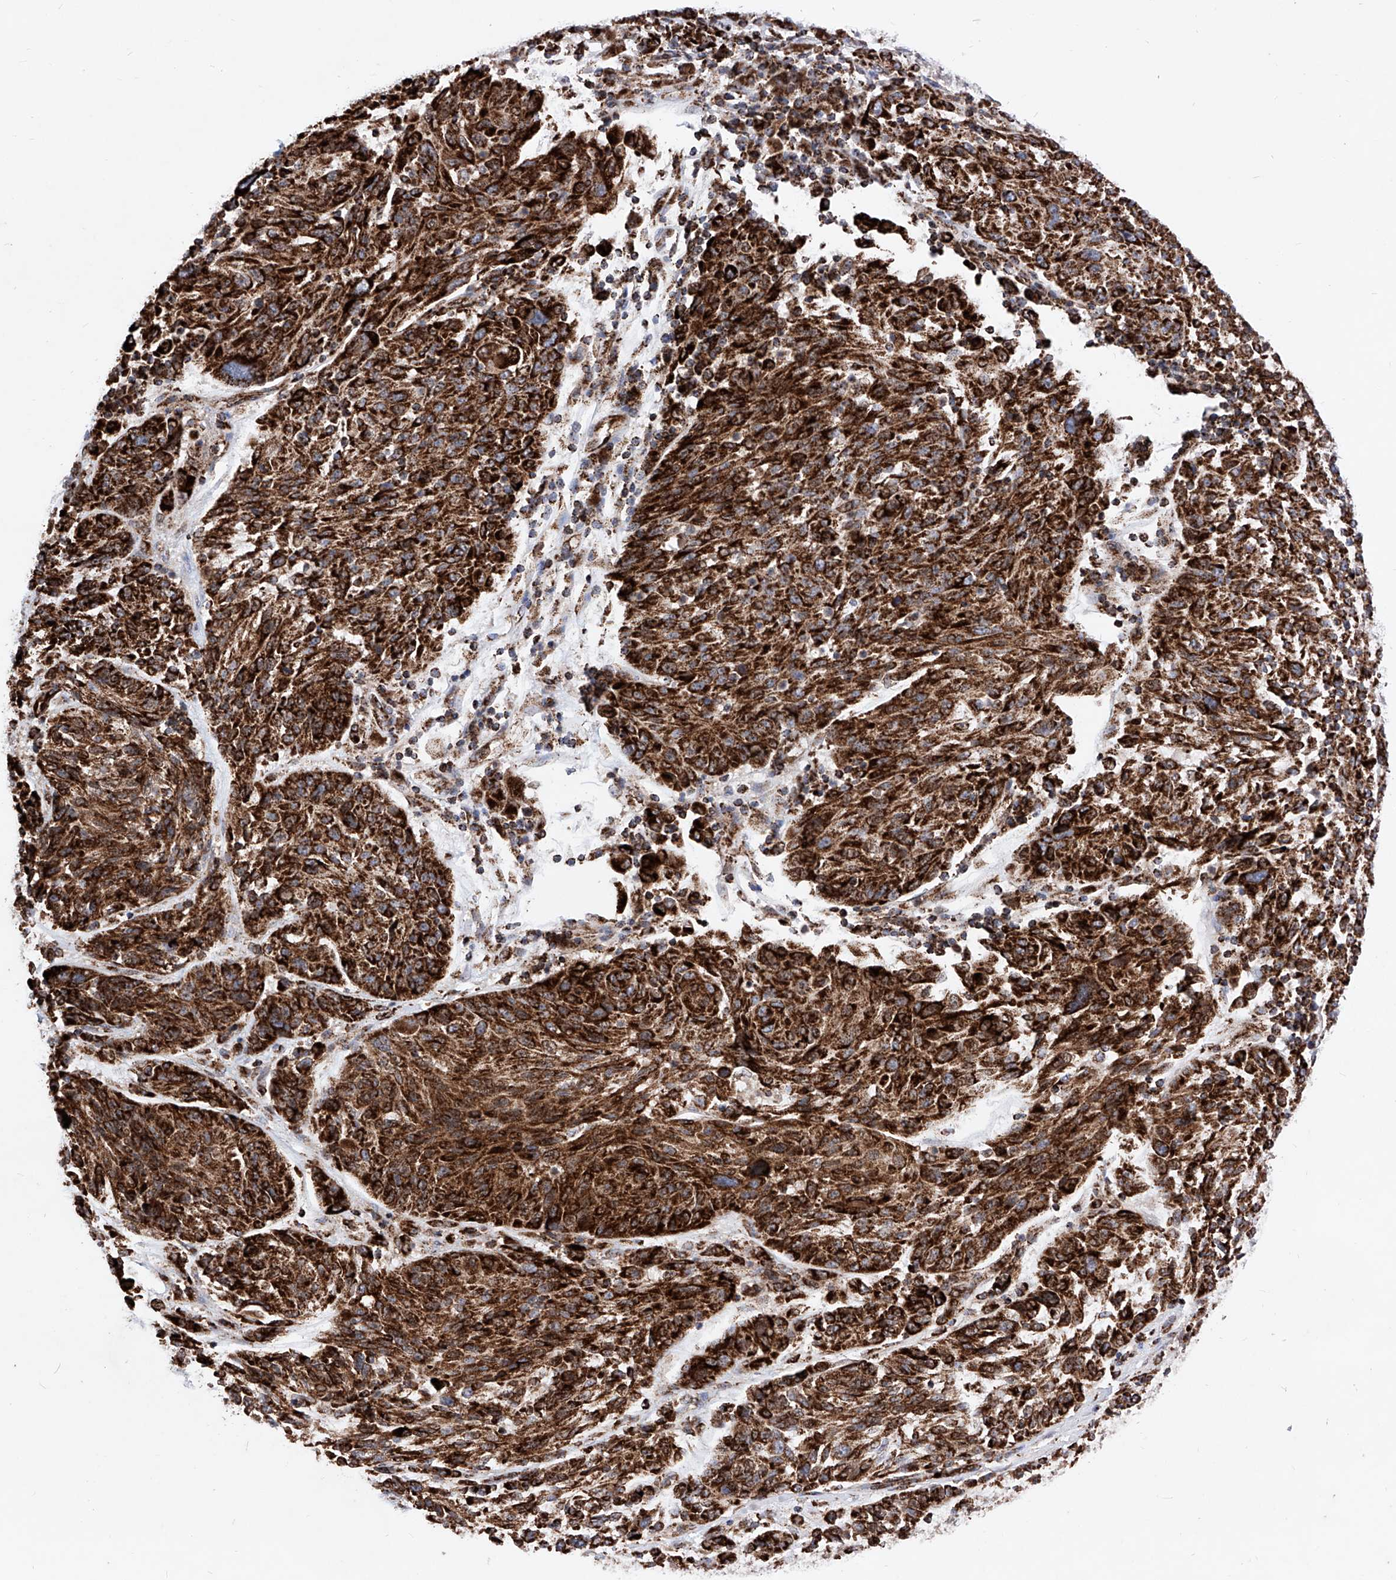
{"staining": {"intensity": "strong", "quantity": ">75%", "location": "cytoplasmic/membranous"}, "tissue": "melanoma", "cell_type": "Tumor cells", "image_type": "cancer", "snomed": [{"axis": "morphology", "description": "Malignant melanoma, NOS"}, {"axis": "topography", "description": "Skin"}], "caption": "Brown immunohistochemical staining in malignant melanoma reveals strong cytoplasmic/membranous staining in about >75% of tumor cells.", "gene": "SEMA6A", "patient": {"sex": "male", "age": 53}}